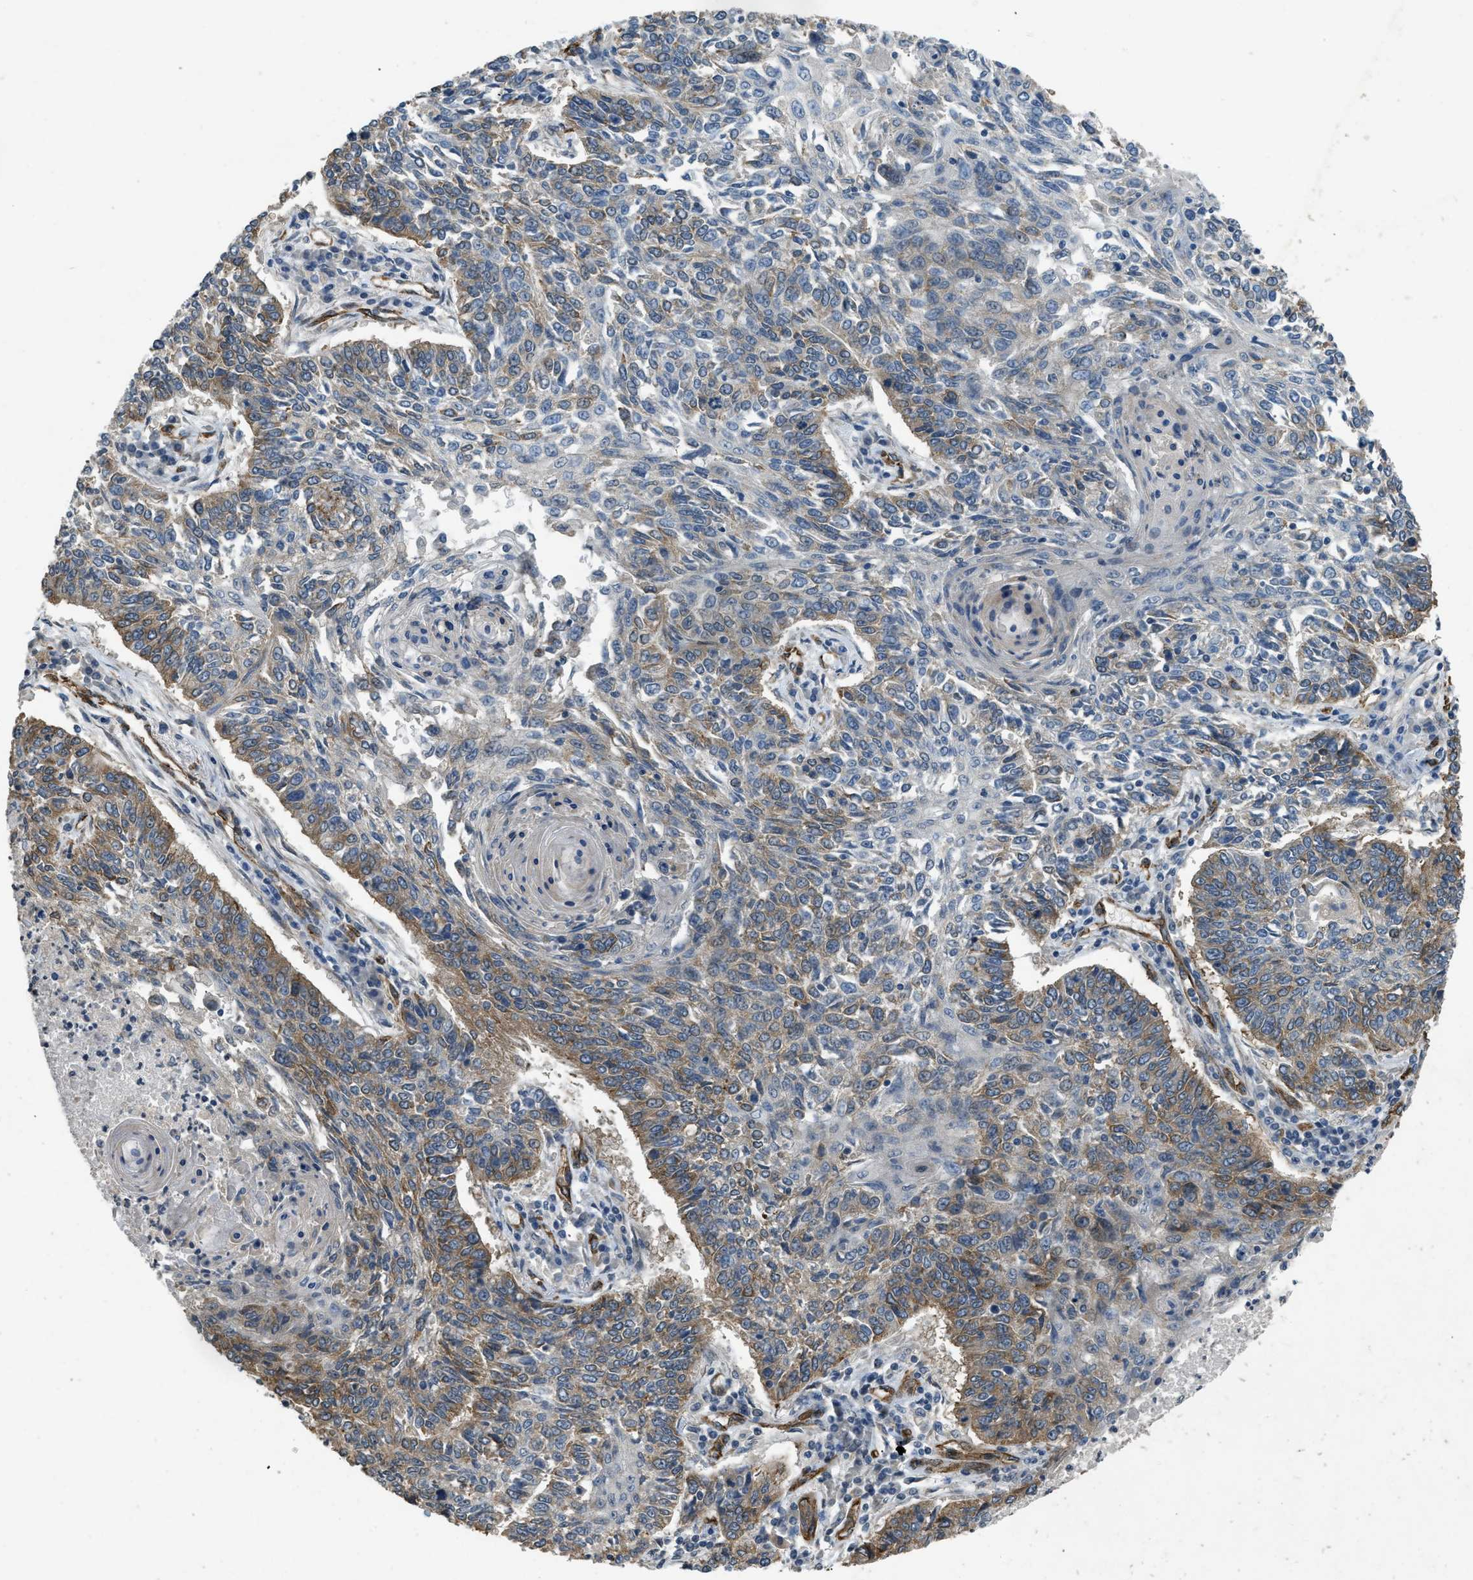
{"staining": {"intensity": "moderate", "quantity": "25%-75%", "location": "cytoplasmic/membranous"}, "tissue": "lung cancer", "cell_type": "Tumor cells", "image_type": "cancer", "snomed": [{"axis": "morphology", "description": "Normal tissue, NOS"}, {"axis": "morphology", "description": "Squamous cell carcinoma, NOS"}, {"axis": "topography", "description": "Cartilage tissue"}, {"axis": "topography", "description": "Bronchus"}, {"axis": "topography", "description": "Lung"}], "caption": "This is a histology image of immunohistochemistry staining of lung cancer, which shows moderate staining in the cytoplasmic/membranous of tumor cells.", "gene": "NMB", "patient": {"sex": "female", "age": 49}}